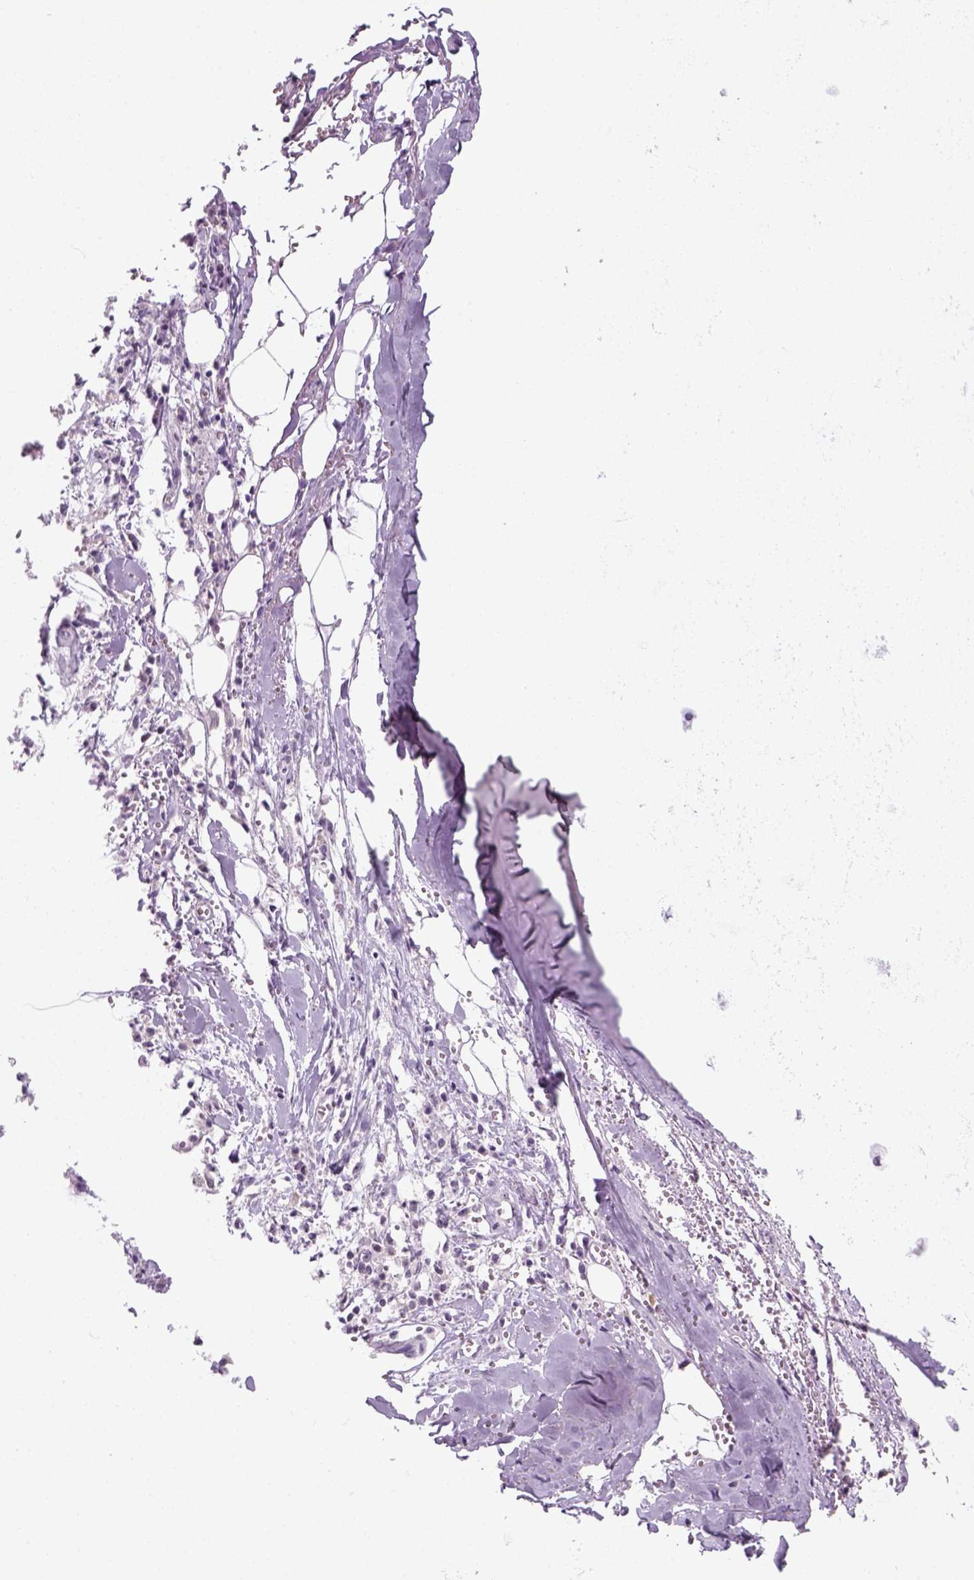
{"staining": {"intensity": "negative", "quantity": "none", "location": "none"}, "tissue": "adipose tissue", "cell_type": "Adipocytes", "image_type": "normal", "snomed": [{"axis": "morphology", "description": "Normal tissue, NOS"}, {"axis": "morphology", "description": "Squamous cell carcinoma, NOS"}, {"axis": "topography", "description": "Cartilage tissue"}, {"axis": "topography", "description": "Bronchus"}, {"axis": "topography", "description": "Lung"}], "caption": "Micrograph shows no protein positivity in adipocytes of normal adipose tissue. (Brightfield microscopy of DAB (3,3'-diaminobenzidine) IHC at high magnification).", "gene": "ZNF865", "patient": {"sex": "male", "age": 66}}